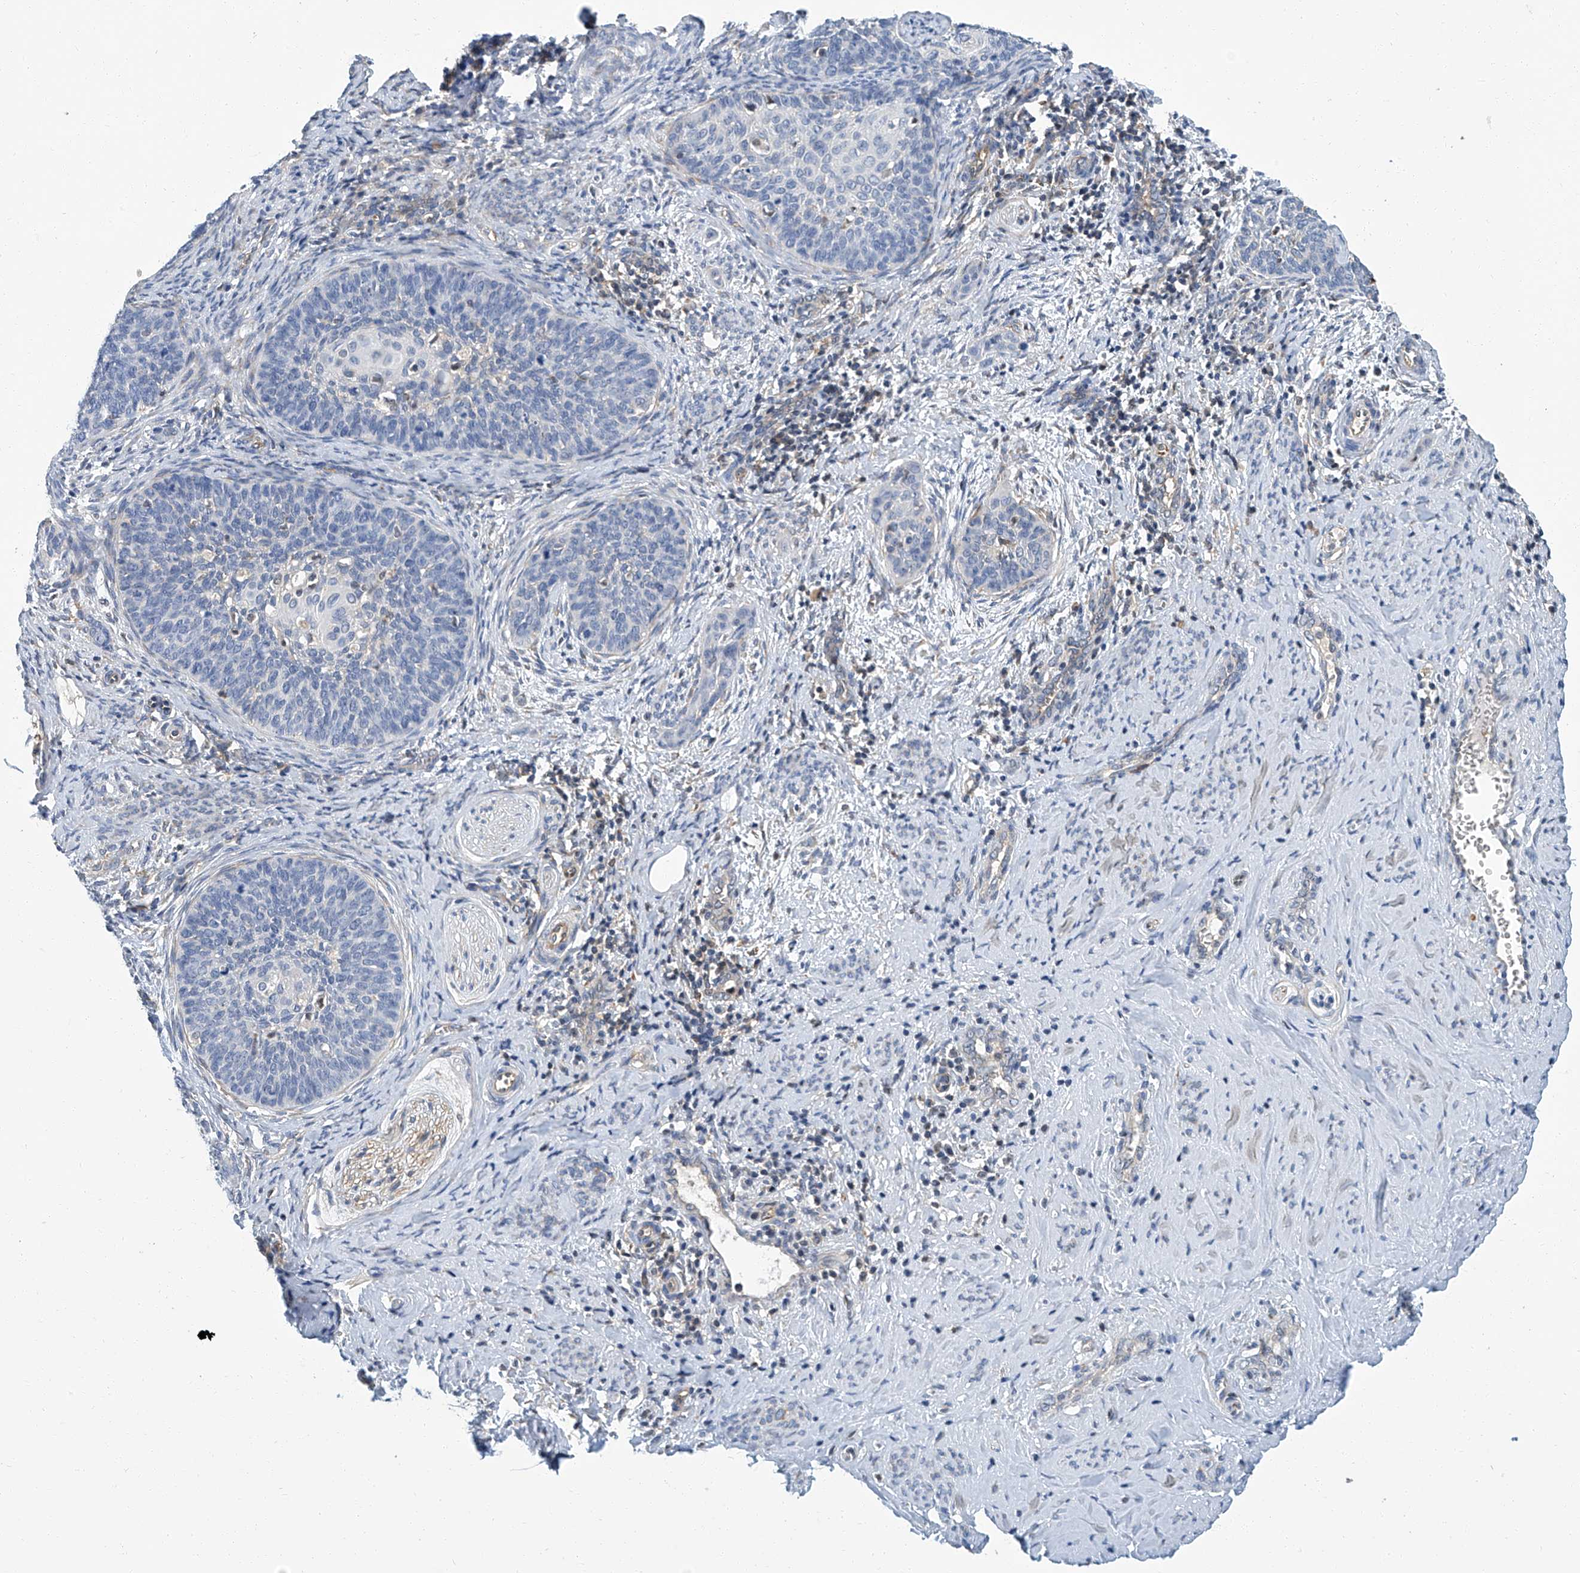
{"staining": {"intensity": "negative", "quantity": "none", "location": "none"}, "tissue": "cervical cancer", "cell_type": "Tumor cells", "image_type": "cancer", "snomed": [{"axis": "morphology", "description": "Squamous cell carcinoma, NOS"}, {"axis": "topography", "description": "Cervix"}], "caption": "Tumor cells are negative for brown protein staining in squamous cell carcinoma (cervical).", "gene": "PSMB10", "patient": {"sex": "female", "age": 33}}